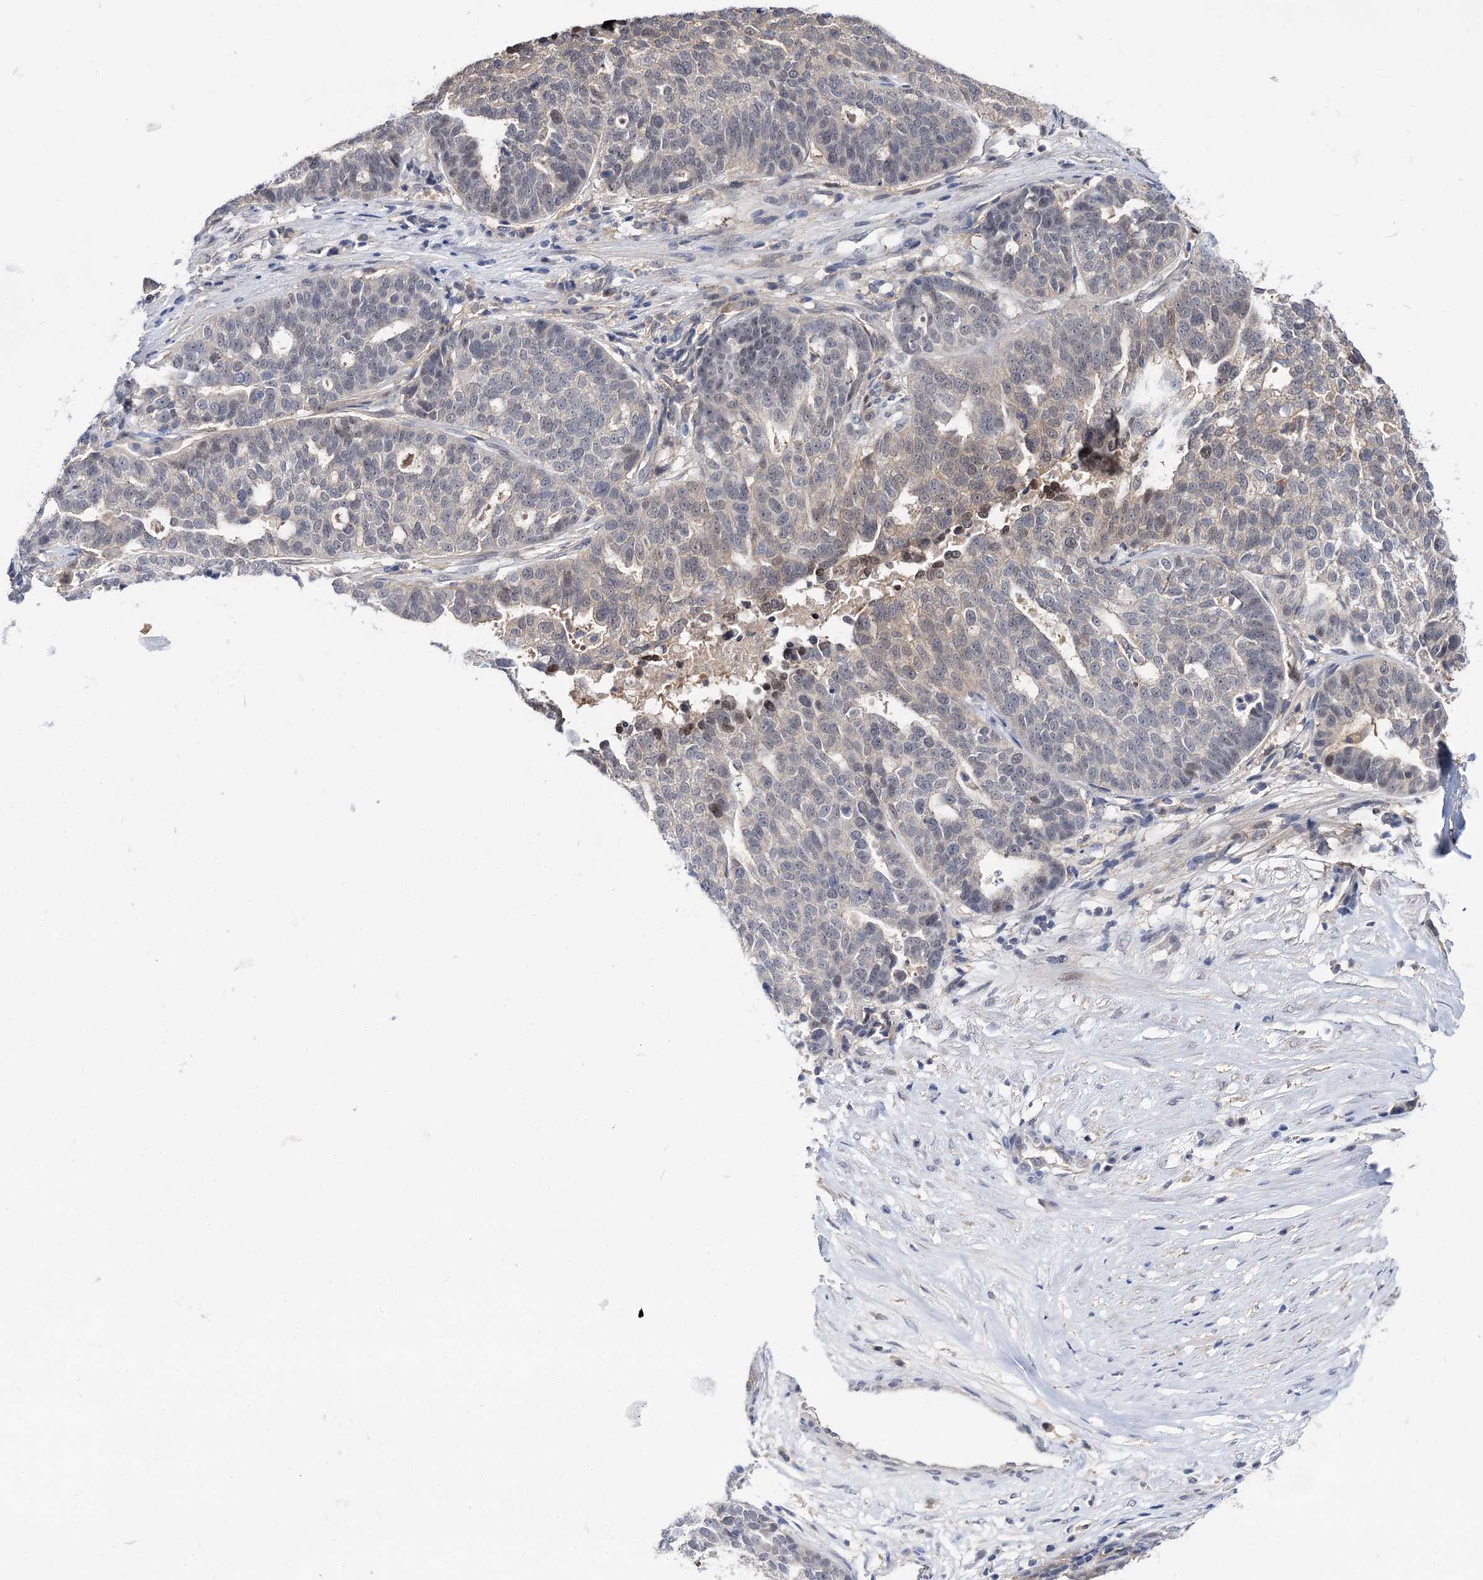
{"staining": {"intensity": "negative", "quantity": "none", "location": "none"}, "tissue": "ovarian cancer", "cell_type": "Tumor cells", "image_type": "cancer", "snomed": [{"axis": "morphology", "description": "Cystadenocarcinoma, serous, NOS"}, {"axis": "topography", "description": "Ovary"}], "caption": "Immunohistochemical staining of human ovarian cancer (serous cystadenocarcinoma) shows no significant staining in tumor cells. (DAB (3,3'-diaminobenzidine) immunohistochemistry, high magnification).", "gene": "NEK10", "patient": {"sex": "female", "age": 59}}